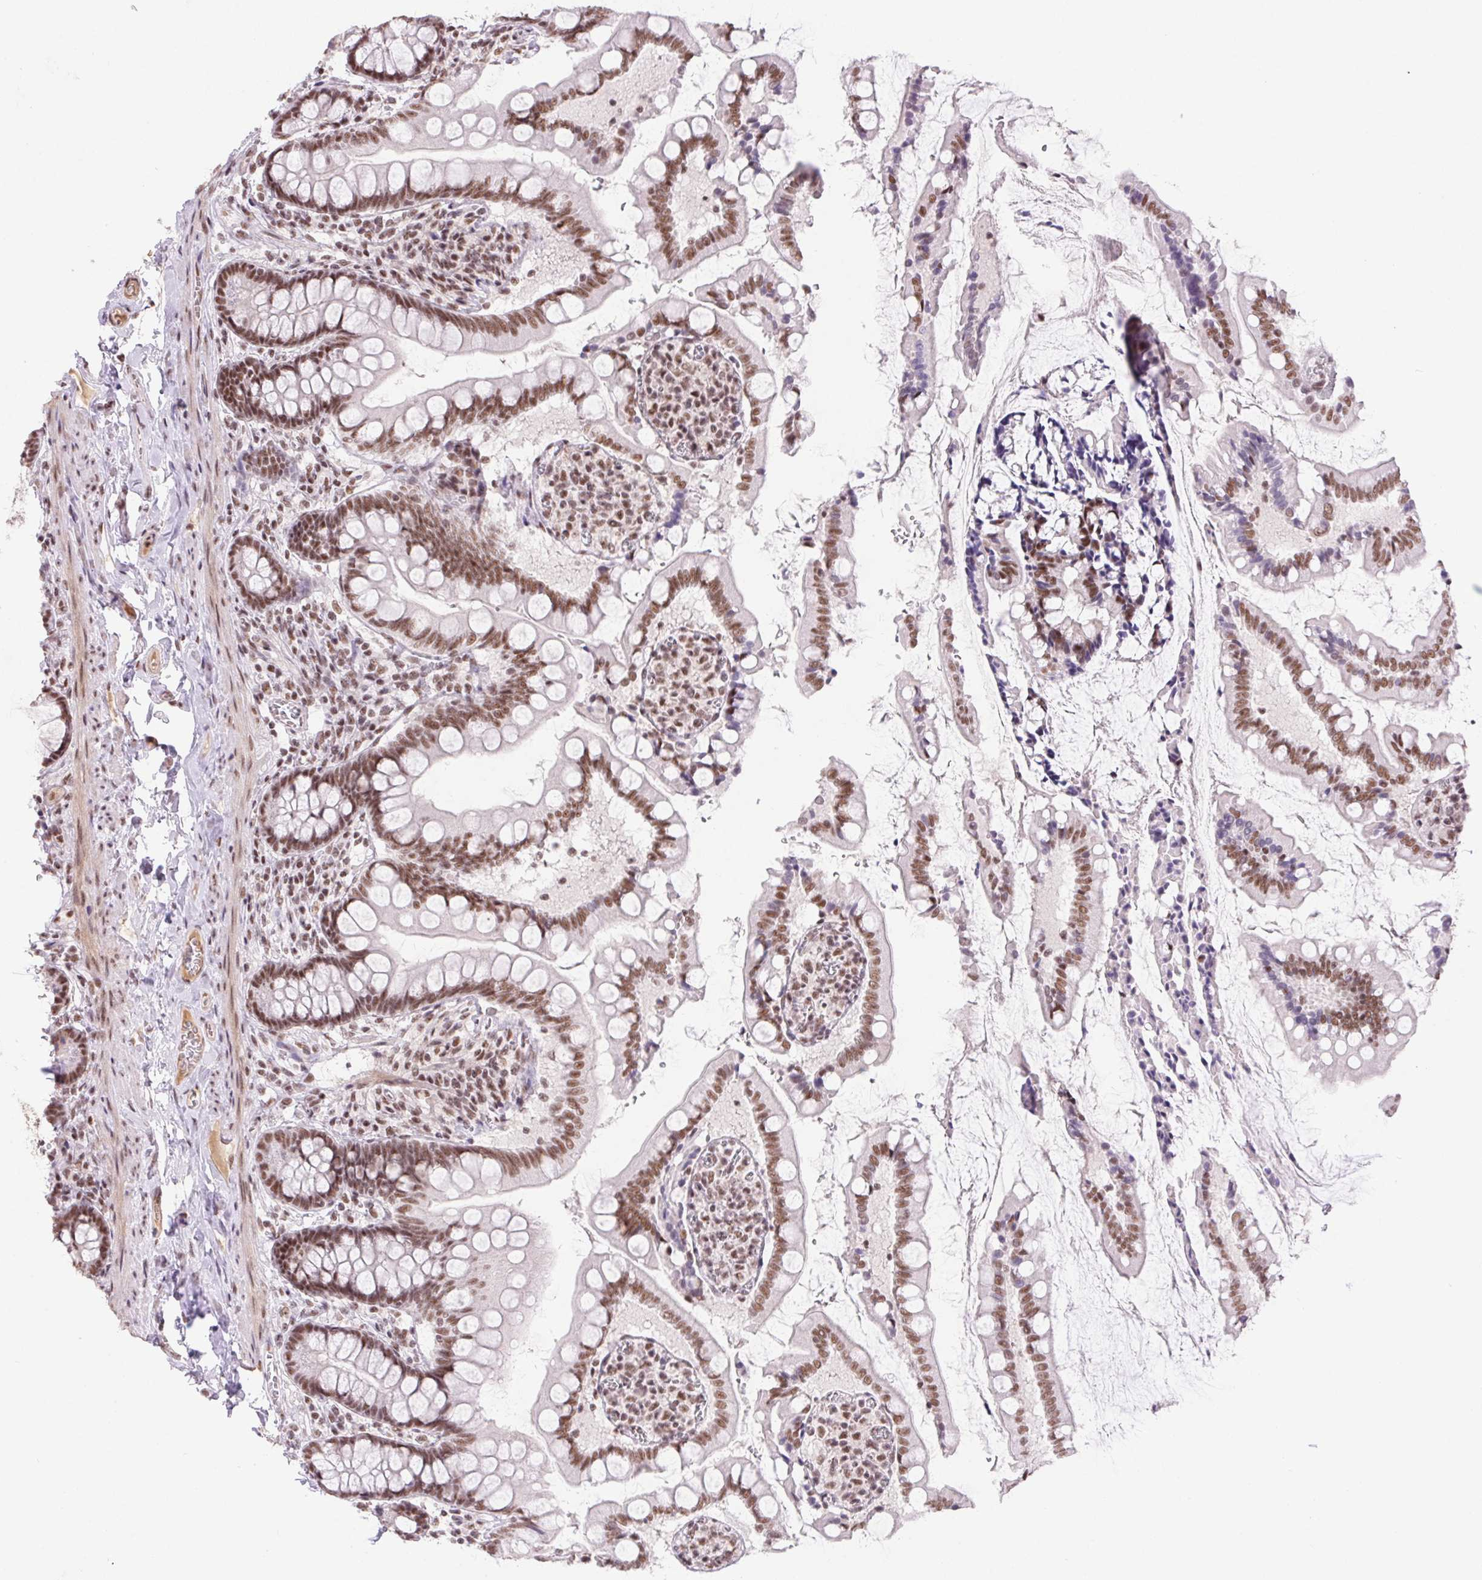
{"staining": {"intensity": "moderate", "quantity": "25%-75%", "location": "nuclear"}, "tissue": "small intestine", "cell_type": "Glandular cells", "image_type": "normal", "snomed": [{"axis": "morphology", "description": "Normal tissue, NOS"}, {"axis": "topography", "description": "Small intestine"}], "caption": "Immunohistochemical staining of unremarkable small intestine exhibits medium levels of moderate nuclear staining in about 25%-75% of glandular cells. (DAB IHC with brightfield microscopy, high magnification).", "gene": "DDX17", "patient": {"sex": "female", "age": 56}}